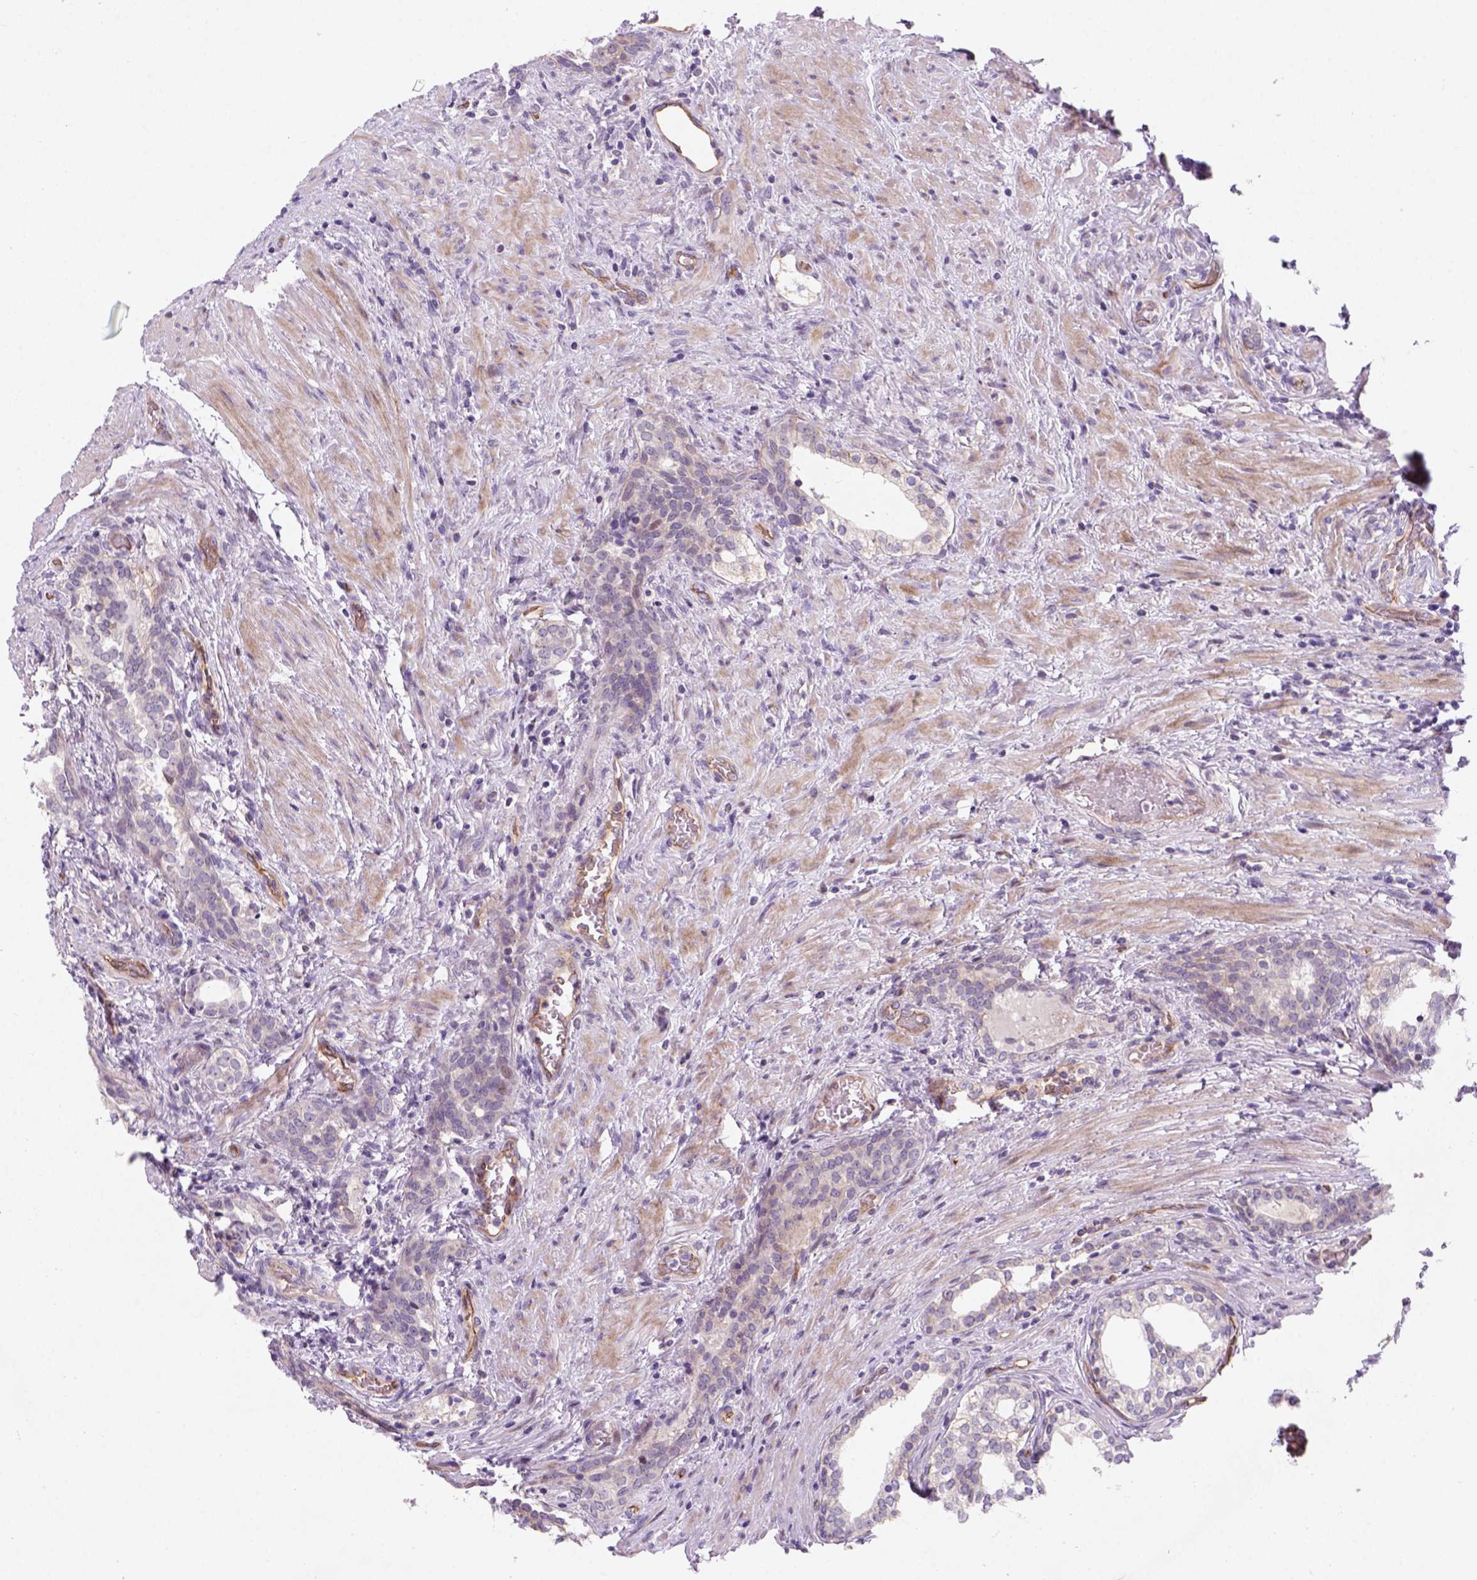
{"staining": {"intensity": "negative", "quantity": "none", "location": "none"}, "tissue": "prostate cancer", "cell_type": "Tumor cells", "image_type": "cancer", "snomed": [{"axis": "morphology", "description": "Adenocarcinoma, NOS"}, {"axis": "morphology", "description": "Adenocarcinoma, High grade"}, {"axis": "topography", "description": "Prostate"}], "caption": "DAB immunohistochemical staining of prostate cancer displays no significant expression in tumor cells.", "gene": "VSTM5", "patient": {"sex": "male", "age": 61}}